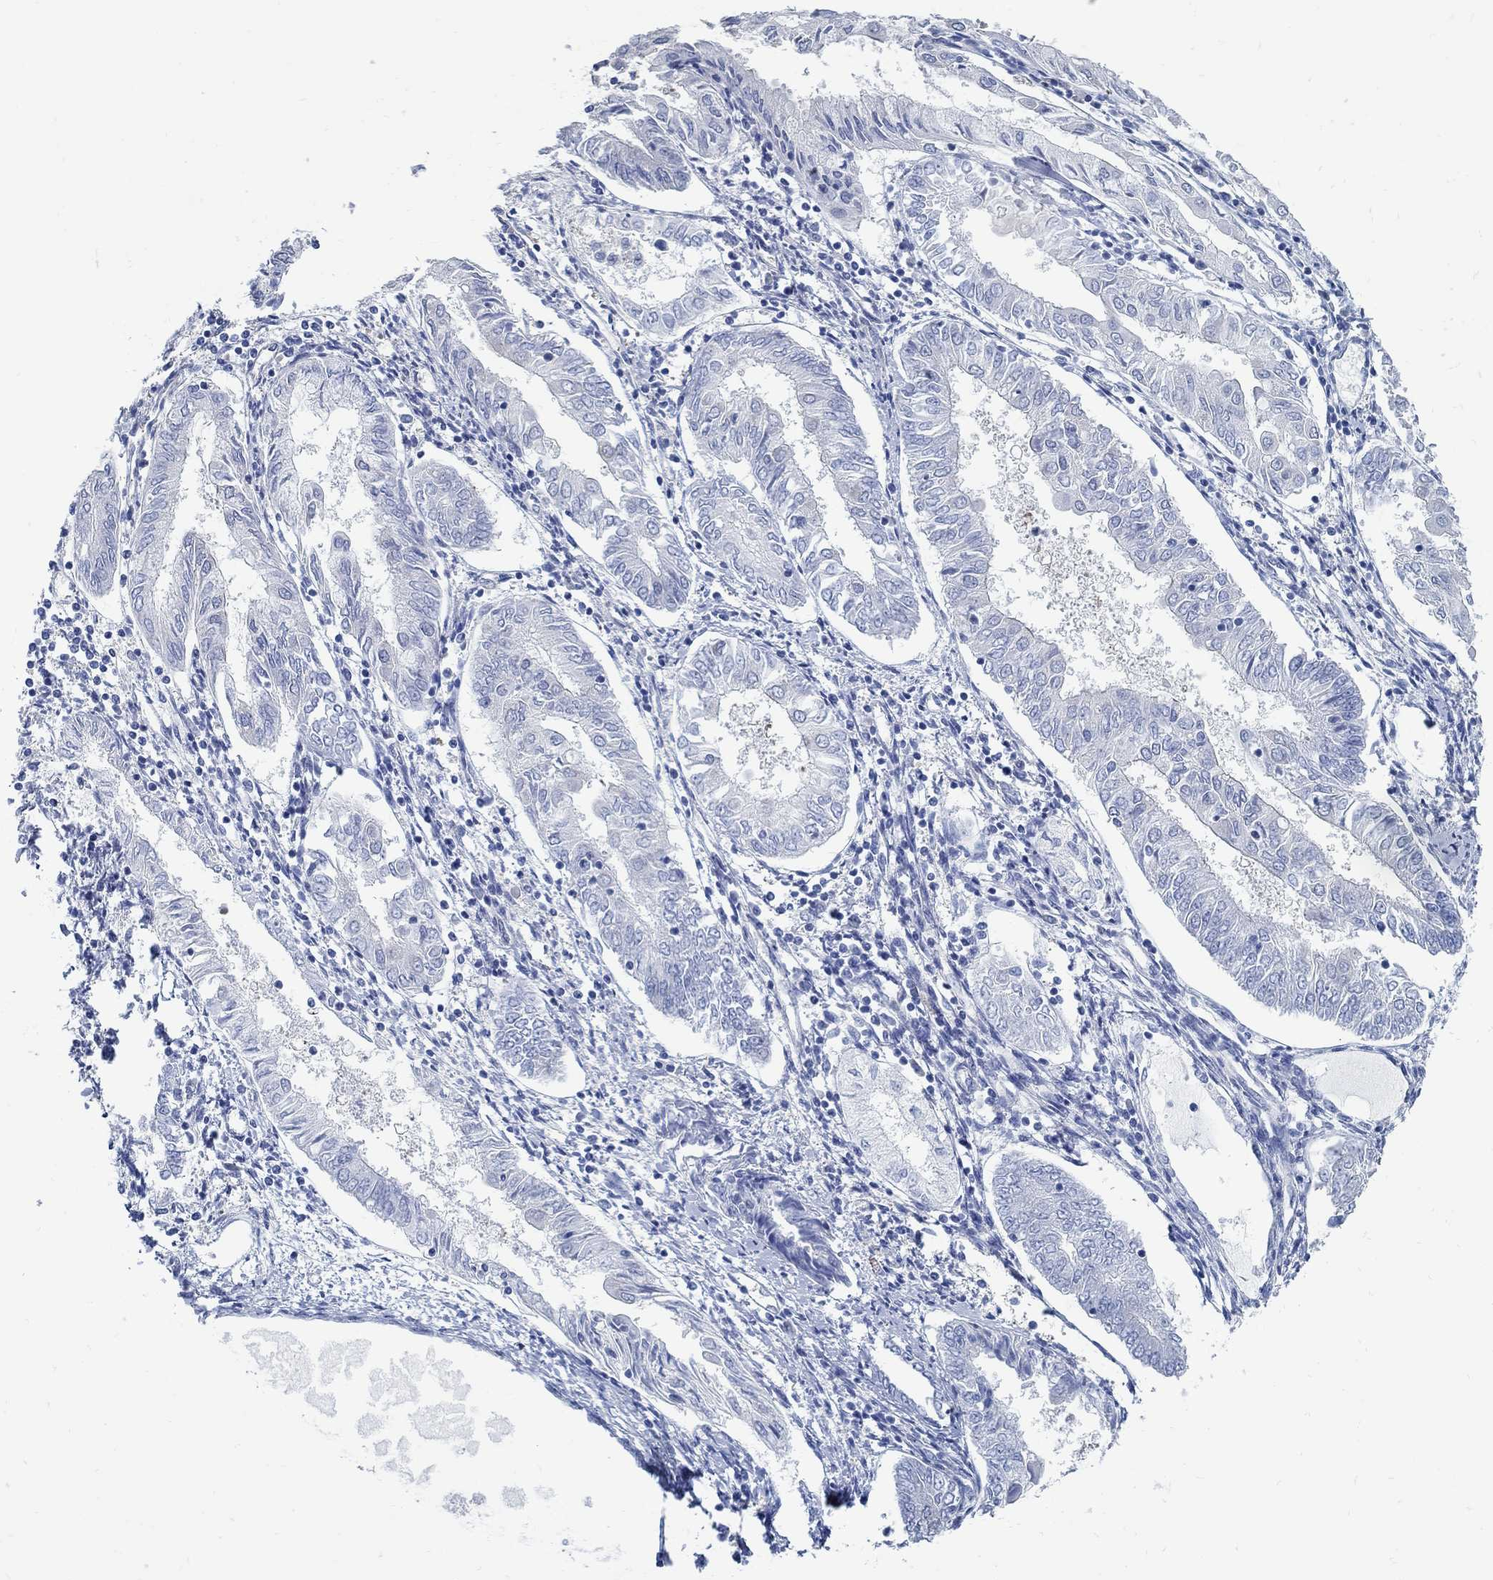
{"staining": {"intensity": "negative", "quantity": "none", "location": "none"}, "tissue": "endometrial cancer", "cell_type": "Tumor cells", "image_type": "cancer", "snomed": [{"axis": "morphology", "description": "Adenocarcinoma, NOS"}, {"axis": "topography", "description": "Endometrium"}], "caption": "There is no significant expression in tumor cells of endometrial cancer (adenocarcinoma).", "gene": "C15orf39", "patient": {"sex": "female", "age": 68}}